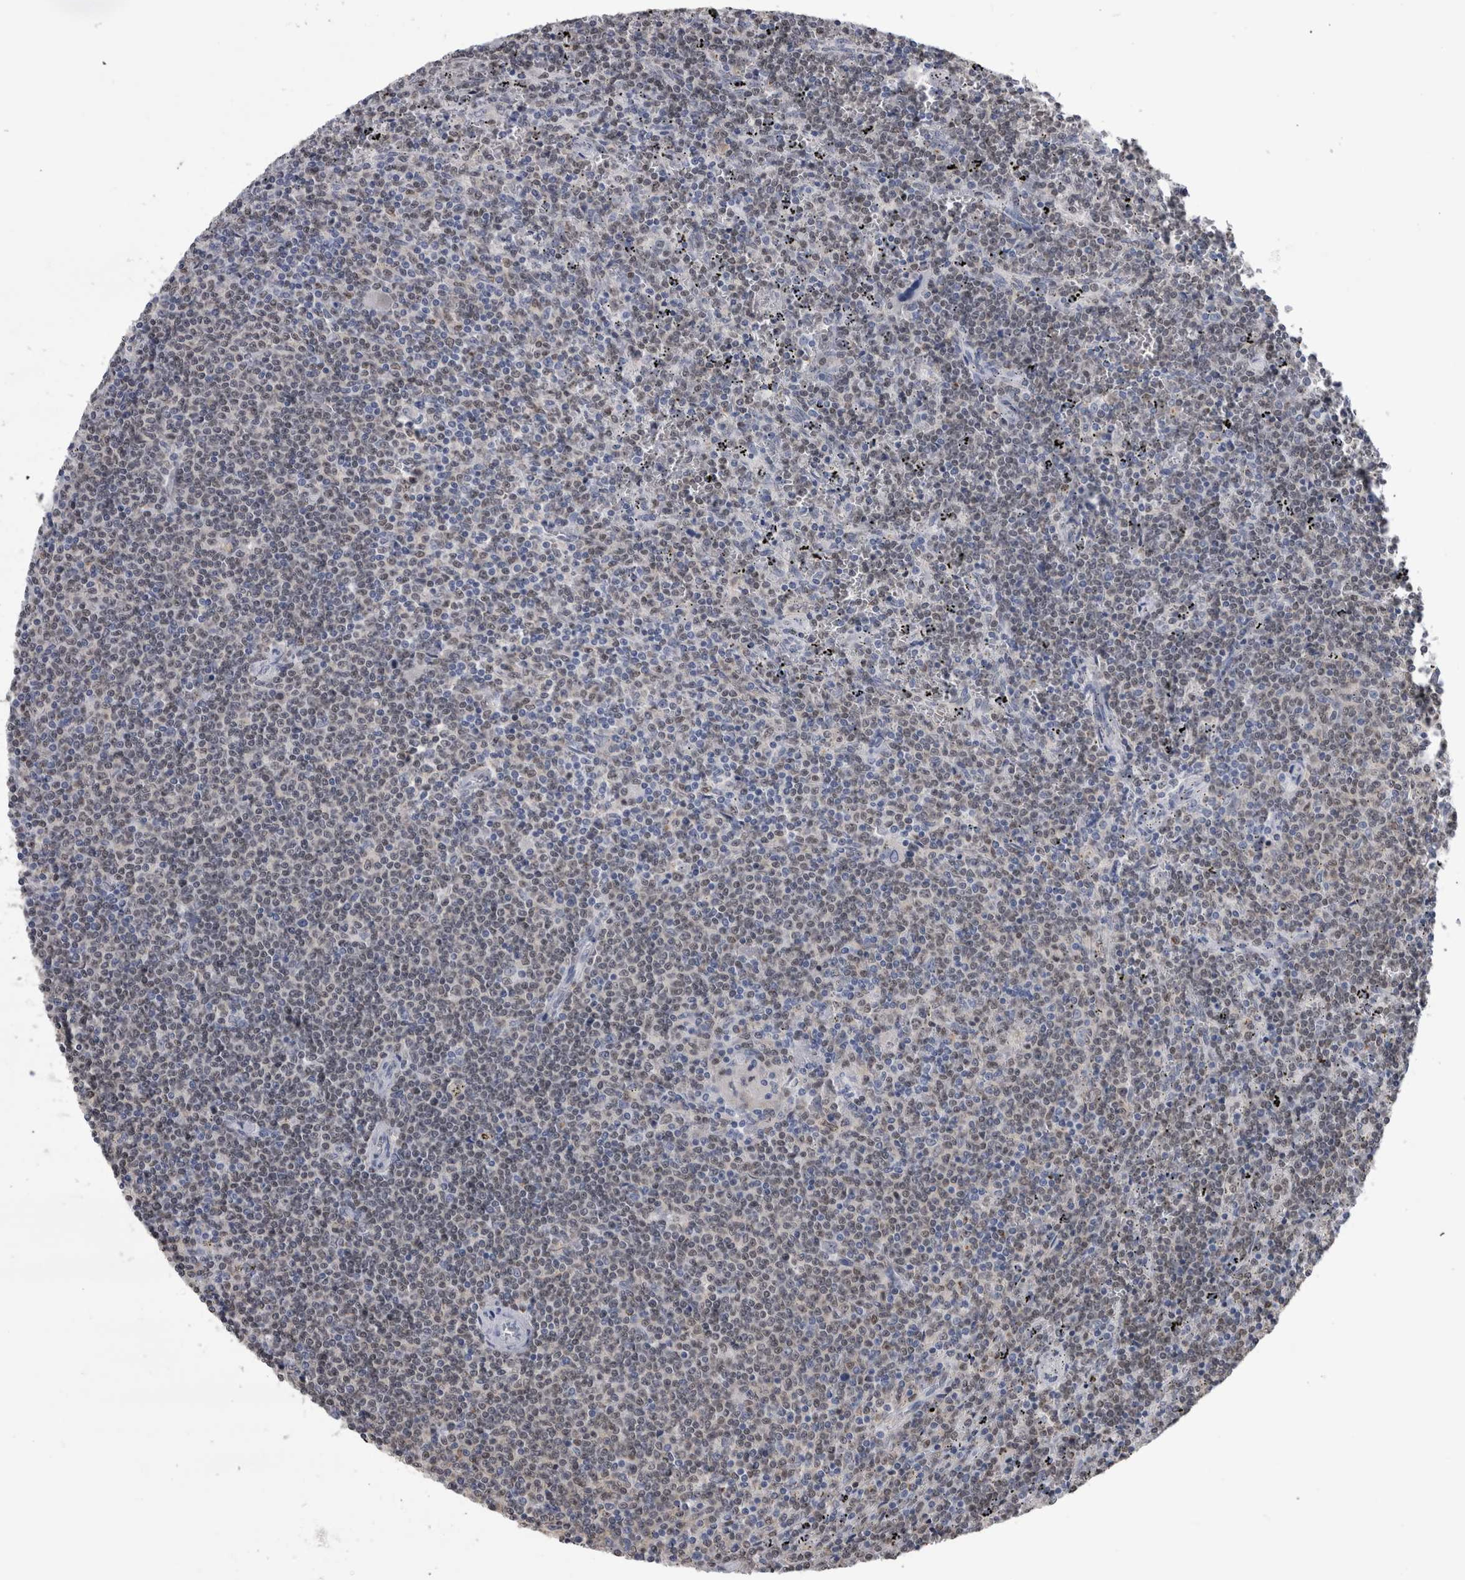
{"staining": {"intensity": "weak", "quantity": ">75%", "location": "nuclear"}, "tissue": "lymphoma", "cell_type": "Tumor cells", "image_type": "cancer", "snomed": [{"axis": "morphology", "description": "Malignant lymphoma, non-Hodgkin's type, Low grade"}, {"axis": "topography", "description": "Spleen"}], "caption": "IHC of human lymphoma demonstrates low levels of weak nuclear expression in about >75% of tumor cells.", "gene": "PAX5", "patient": {"sex": "female", "age": 50}}